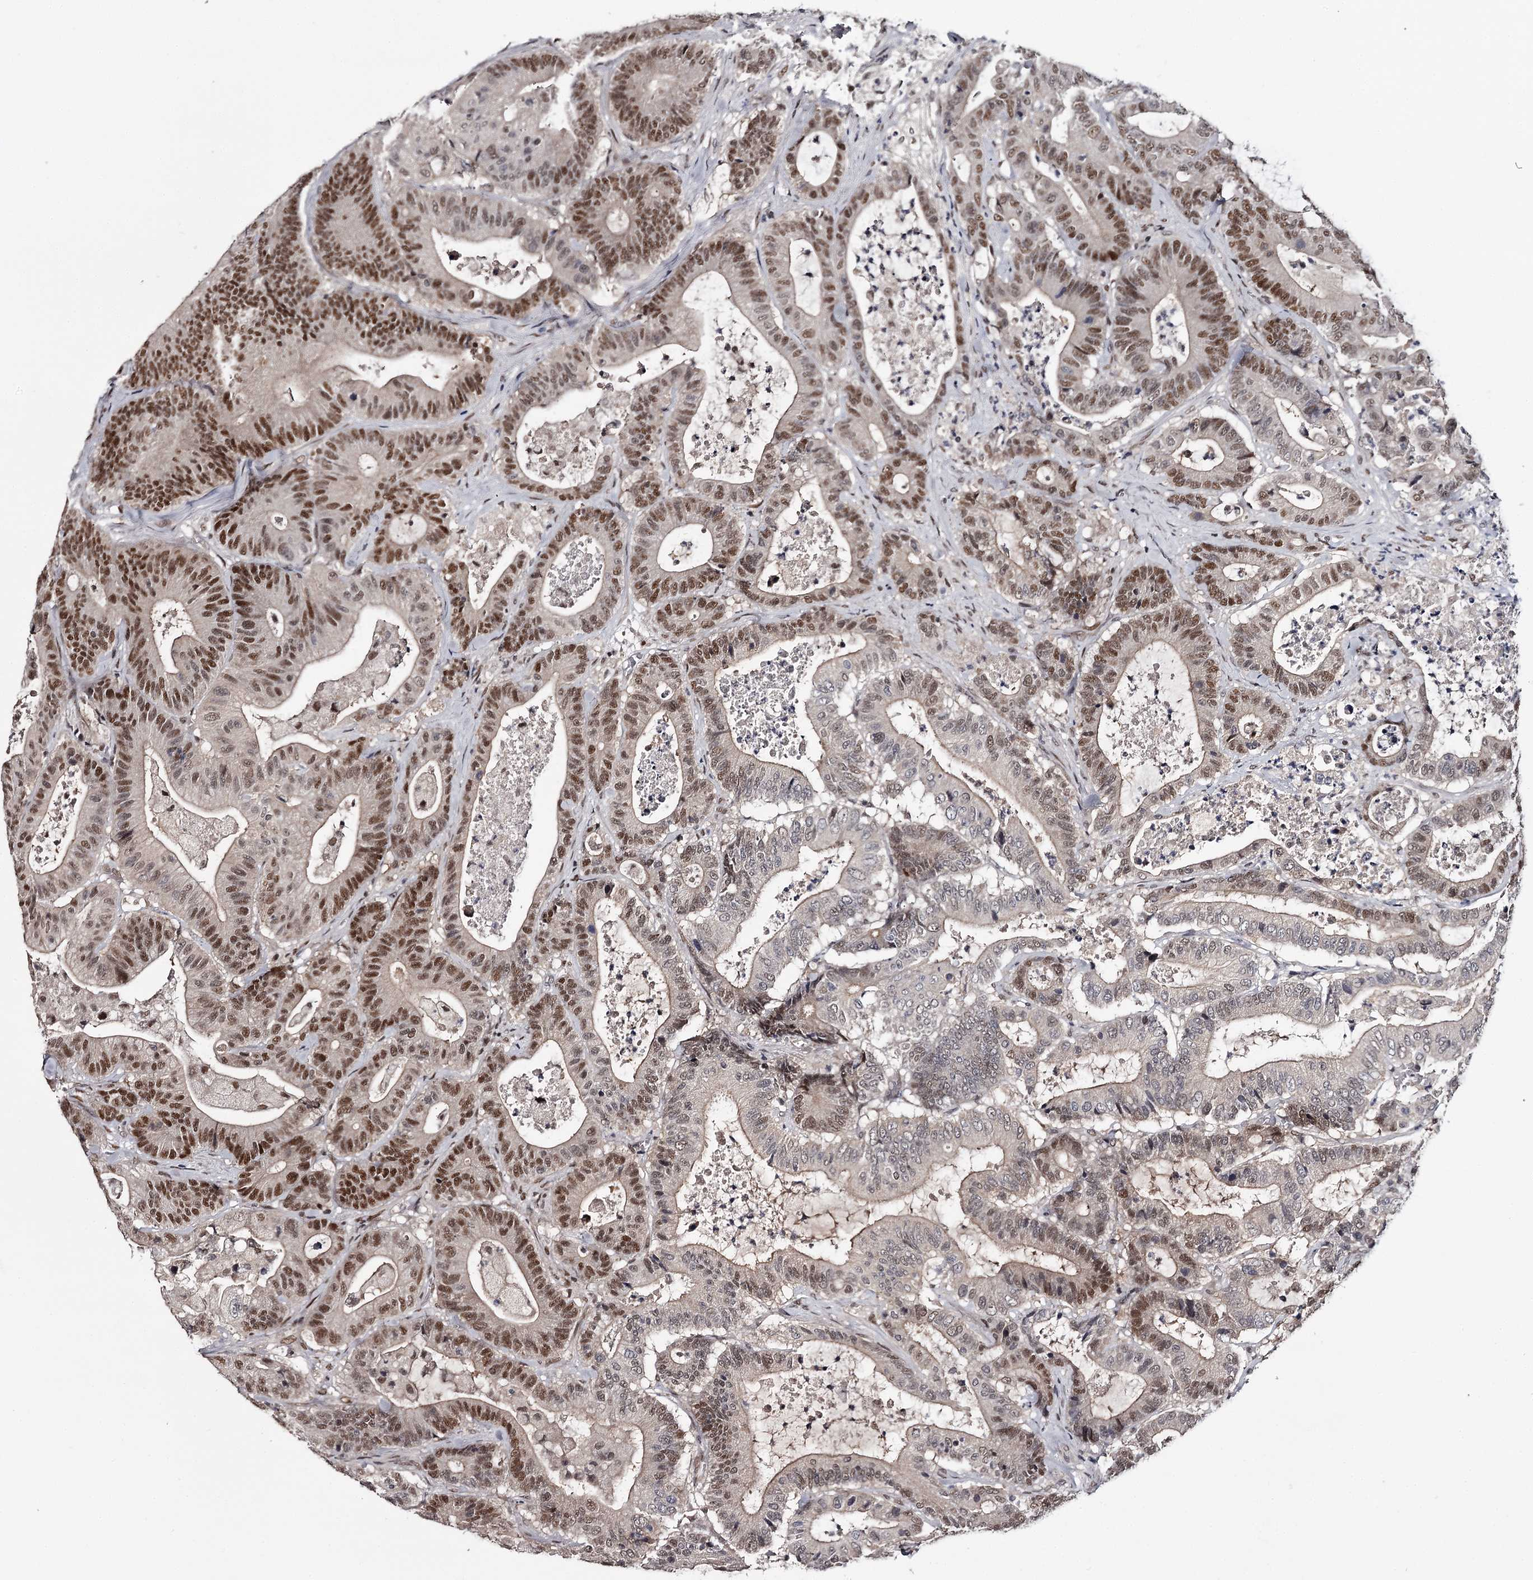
{"staining": {"intensity": "strong", "quantity": ">75%", "location": "nuclear"}, "tissue": "colorectal cancer", "cell_type": "Tumor cells", "image_type": "cancer", "snomed": [{"axis": "morphology", "description": "Adenocarcinoma, NOS"}, {"axis": "topography", "description": "Colon"}], "caption": "DAB (3,3'-diaminobenzidine) immunohistochemical staining of human colorectal cancer (adenocarcinoma) shows strong nuclear protein positivity in approximately >75% of tumor cells.", "gene": "TTC33", "patient": {"sex": "female", "age": 84}}